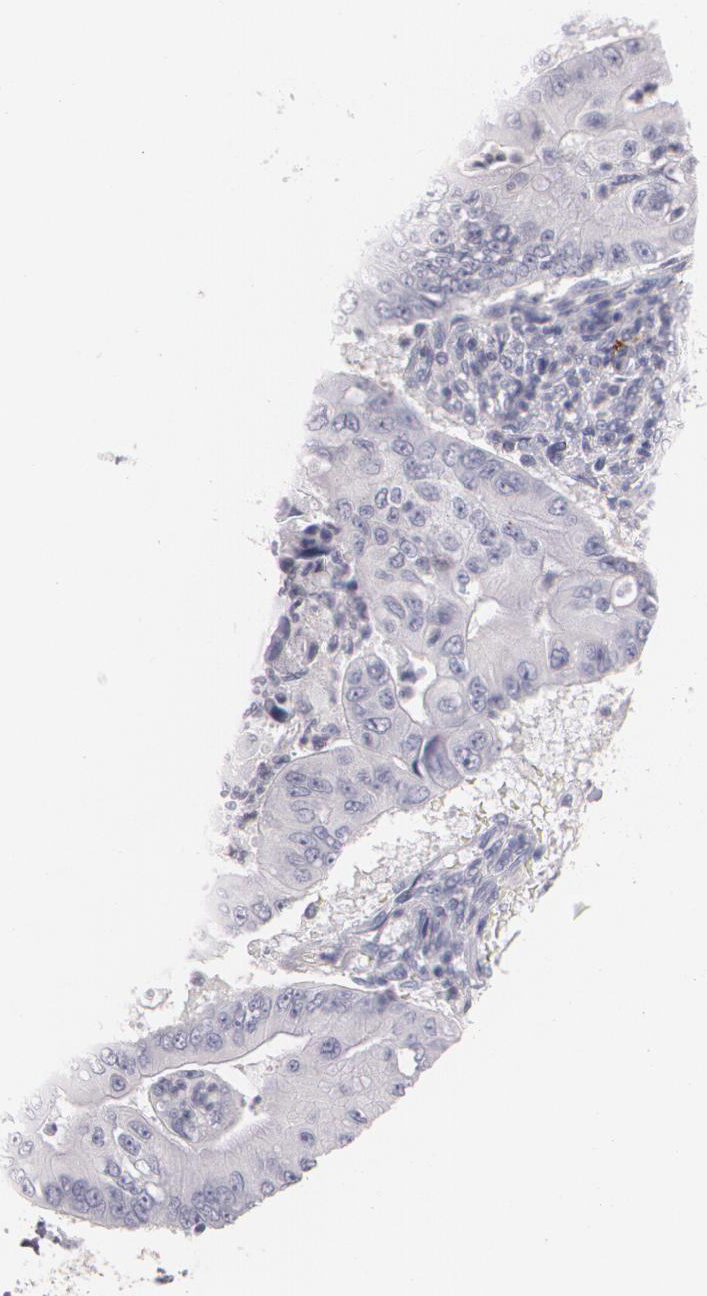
{"staining": {"intensity": "negative", "quantity": "none", "location": "none"}, "tissue": "pancreatic cancer", "cell_type": "Tumor cells", "image_type": "cancer", "snomed": [{"axis": "morphology", "description": "Adenocarcinoma, NOS"}, {"axis": "topography", "description": "Pancreas"}], "caption": "IHC of human adenocarcinoma (pancreatic) exhibits no staining in tumor cells.", "gene": "NGFR", "patient": {"sex": "male", "age": 62}}